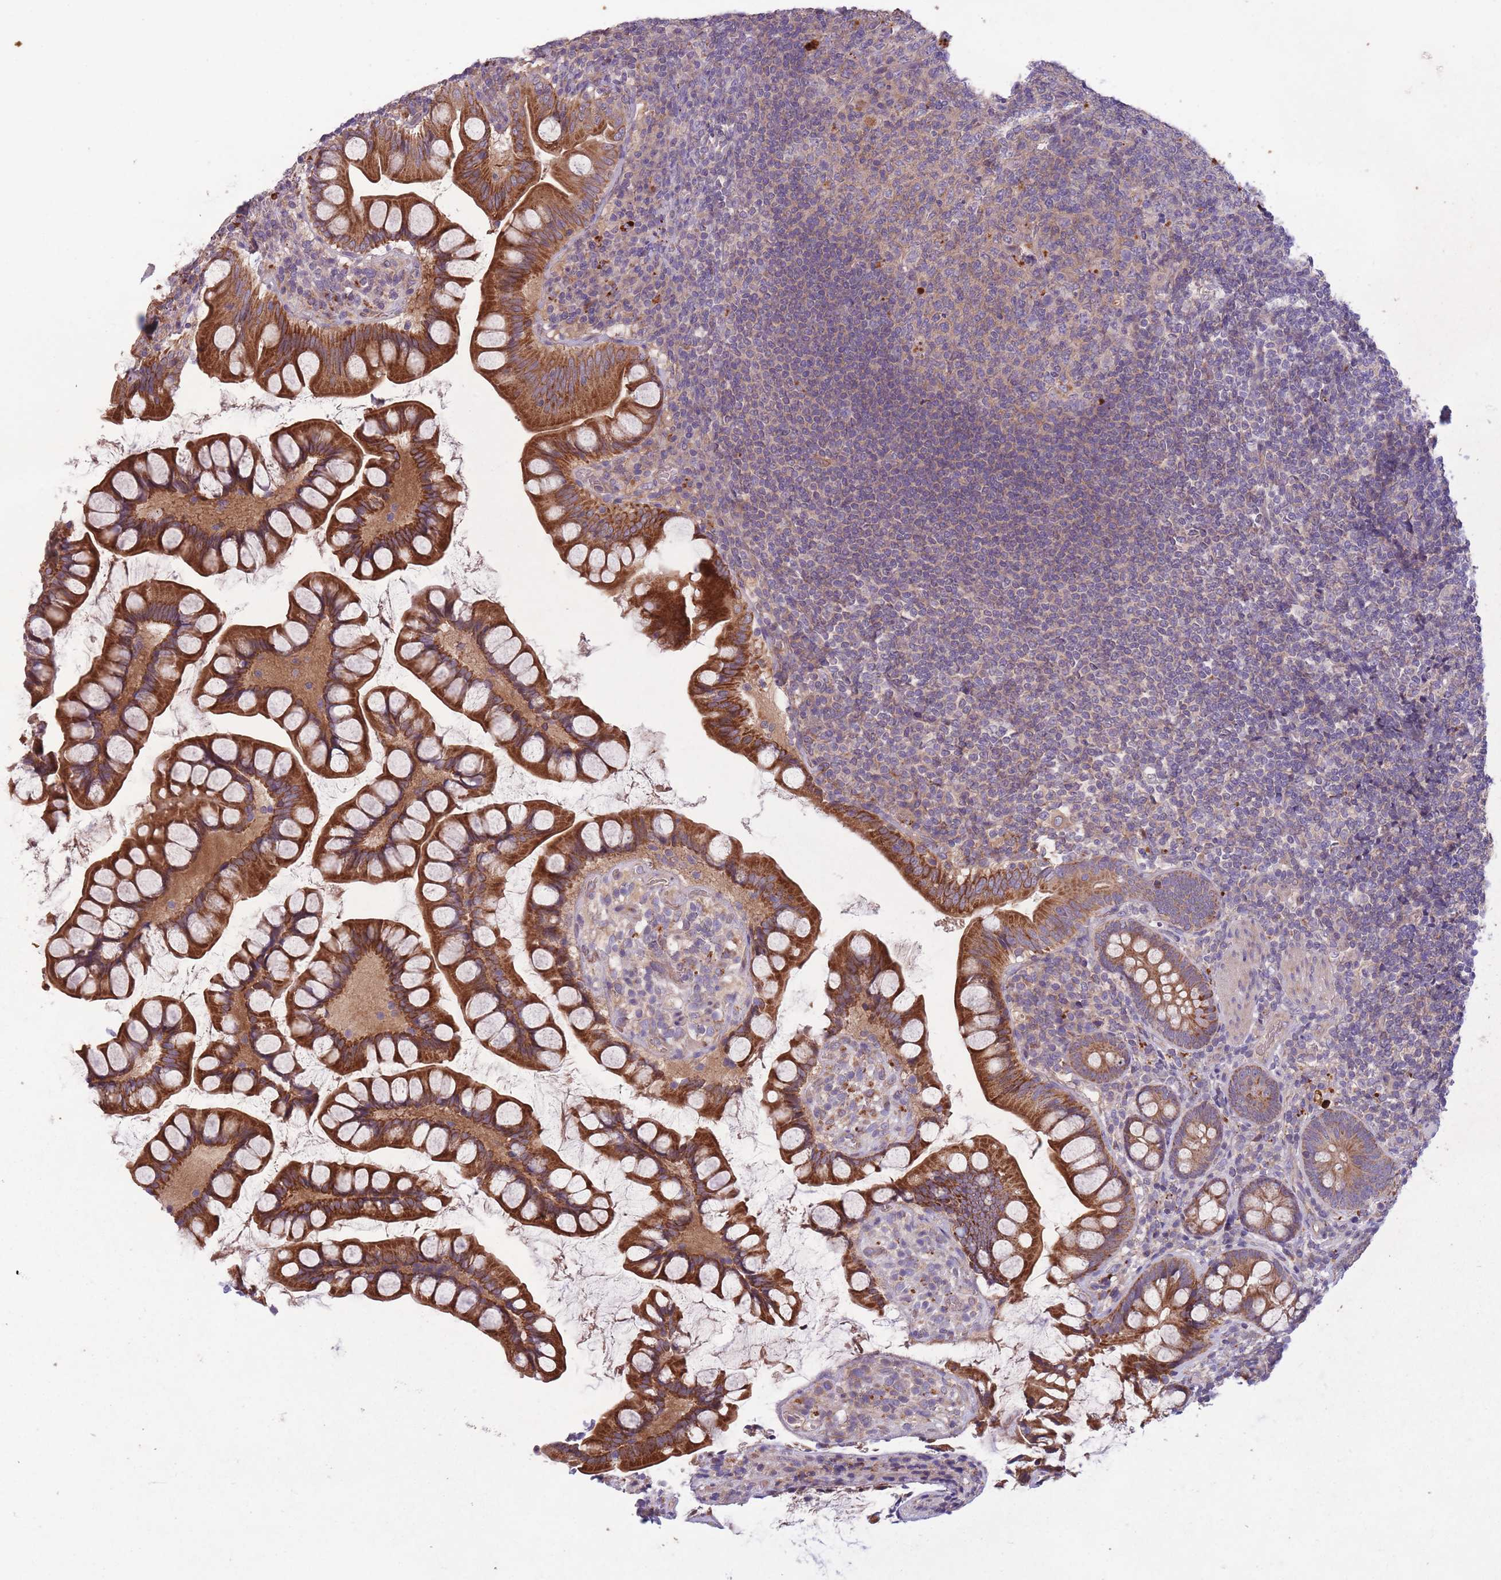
{"staining": {"intensity": "strong", "quantity": ">75%", "location": "cytoplasmic/membranous"}, "tissue": "small intestine", "cell_type": "Glandular cells", "image_type": "normal", "snomed": [{"axis": "morphology", "description": "Normal tissue, NOS"}, {"axis": "topography", "description": "Small intestine"}], "caption": "The immunohistochemical stain labels strong cytoplasmic/membranous positivity in glandular cells of normal small intestine.", "gene": "ITPKC", "patient": {"sex": "male", "age": 70}}